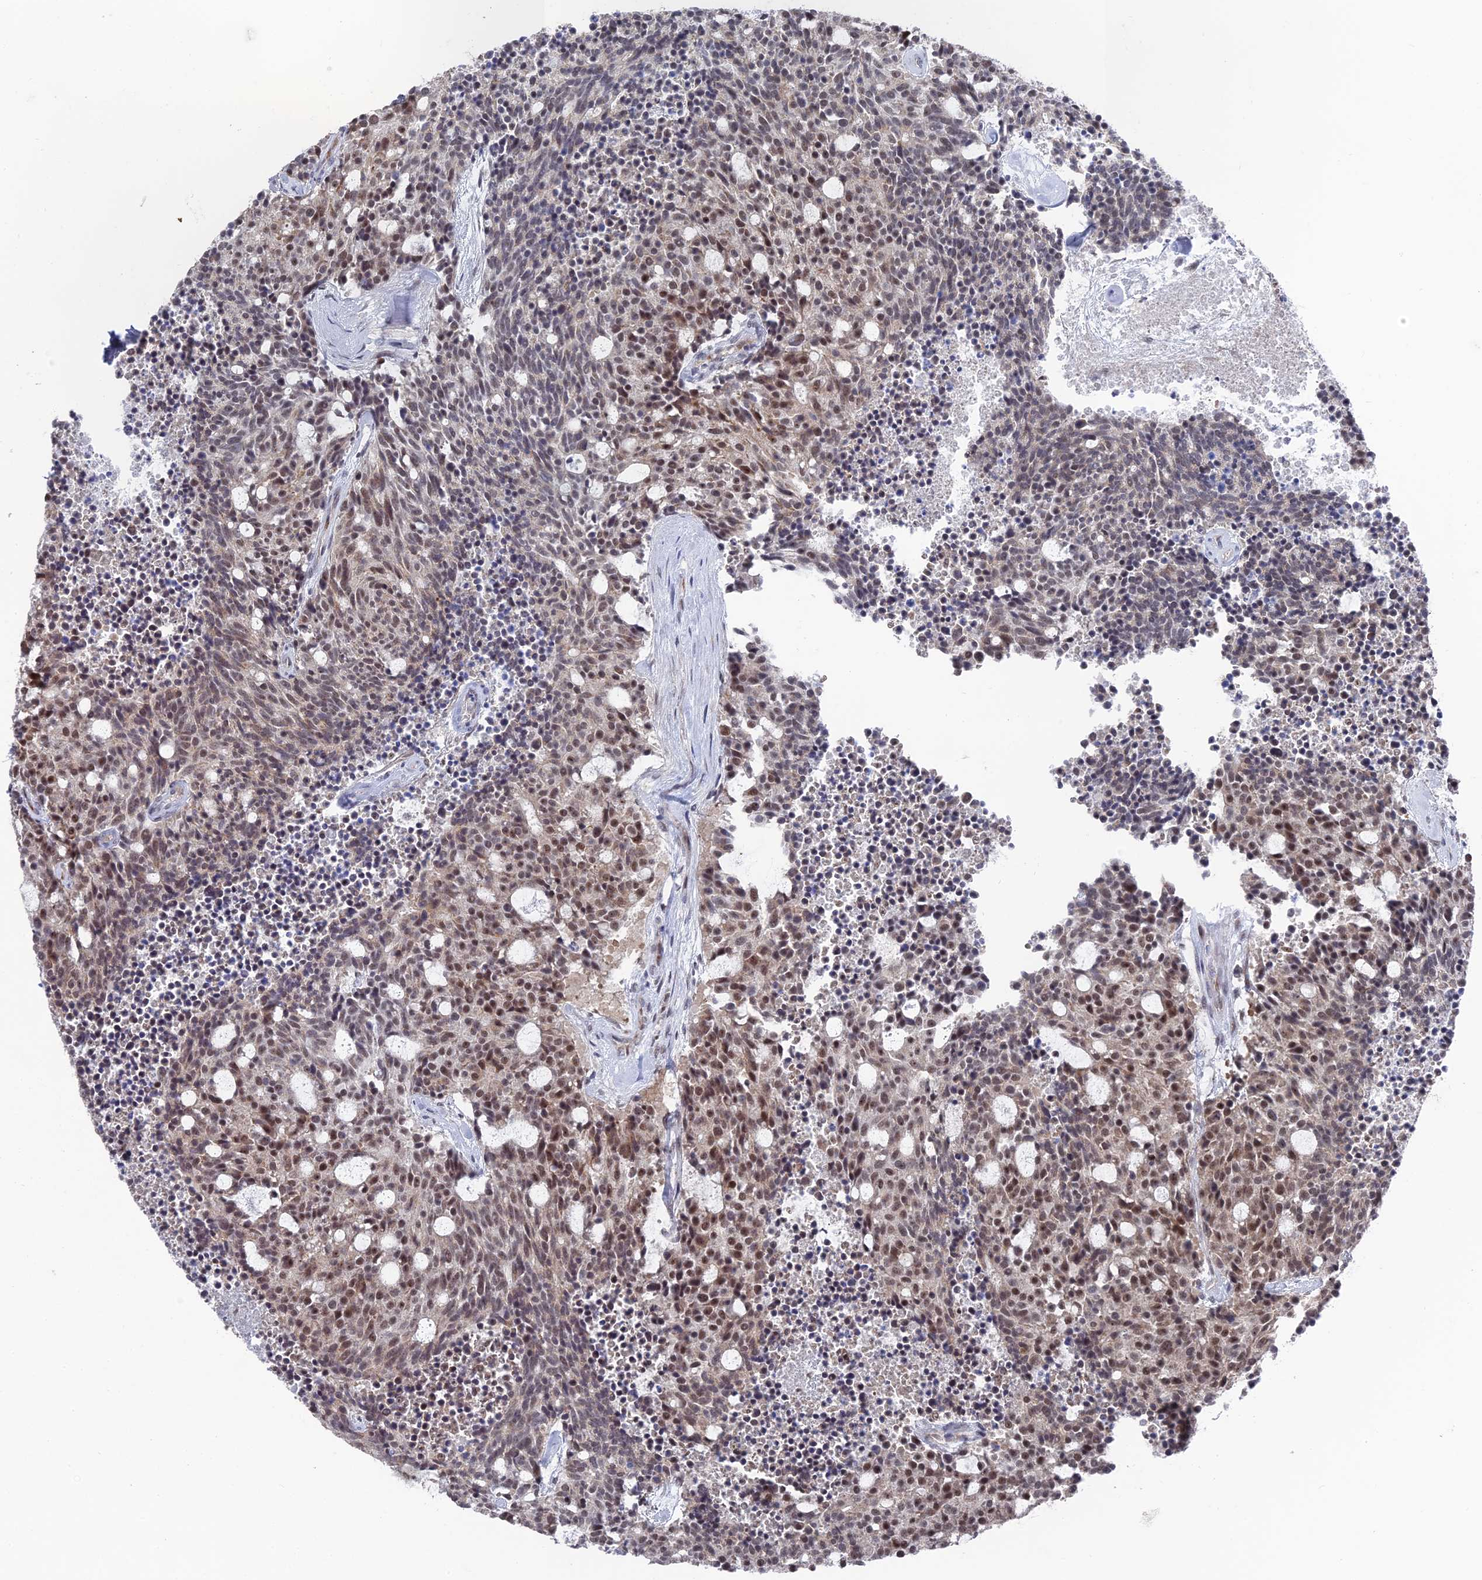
{"staining": {"intensity": "moderate", "quantity": ">75%", "location": "nuclear"}, "tissue": "carcinoid", "cell_type": "Tumor cells", "image_type": "cancer", "snomed": [{"axis": "morphology", "description": "Carcinoid, malignant, NOS"}, {"axis": "topography", "description": "Pancreas"}], "caption": "An immunohistochemistry (IHC) photomicrograph of neoplastic tissue is shown. Protein staining in brown labels moderate nuclear positivity in carcinoid within tumor cells. The staining was performed using DAB (3,3'-diaminobenzidine) to visualize the protein expression in brown, while the nuclei were stained in blue with hematoxylin (Magnification: 20x).", "gene": "FHIP2A", "patient": {"sex": "female", "age": 54}}